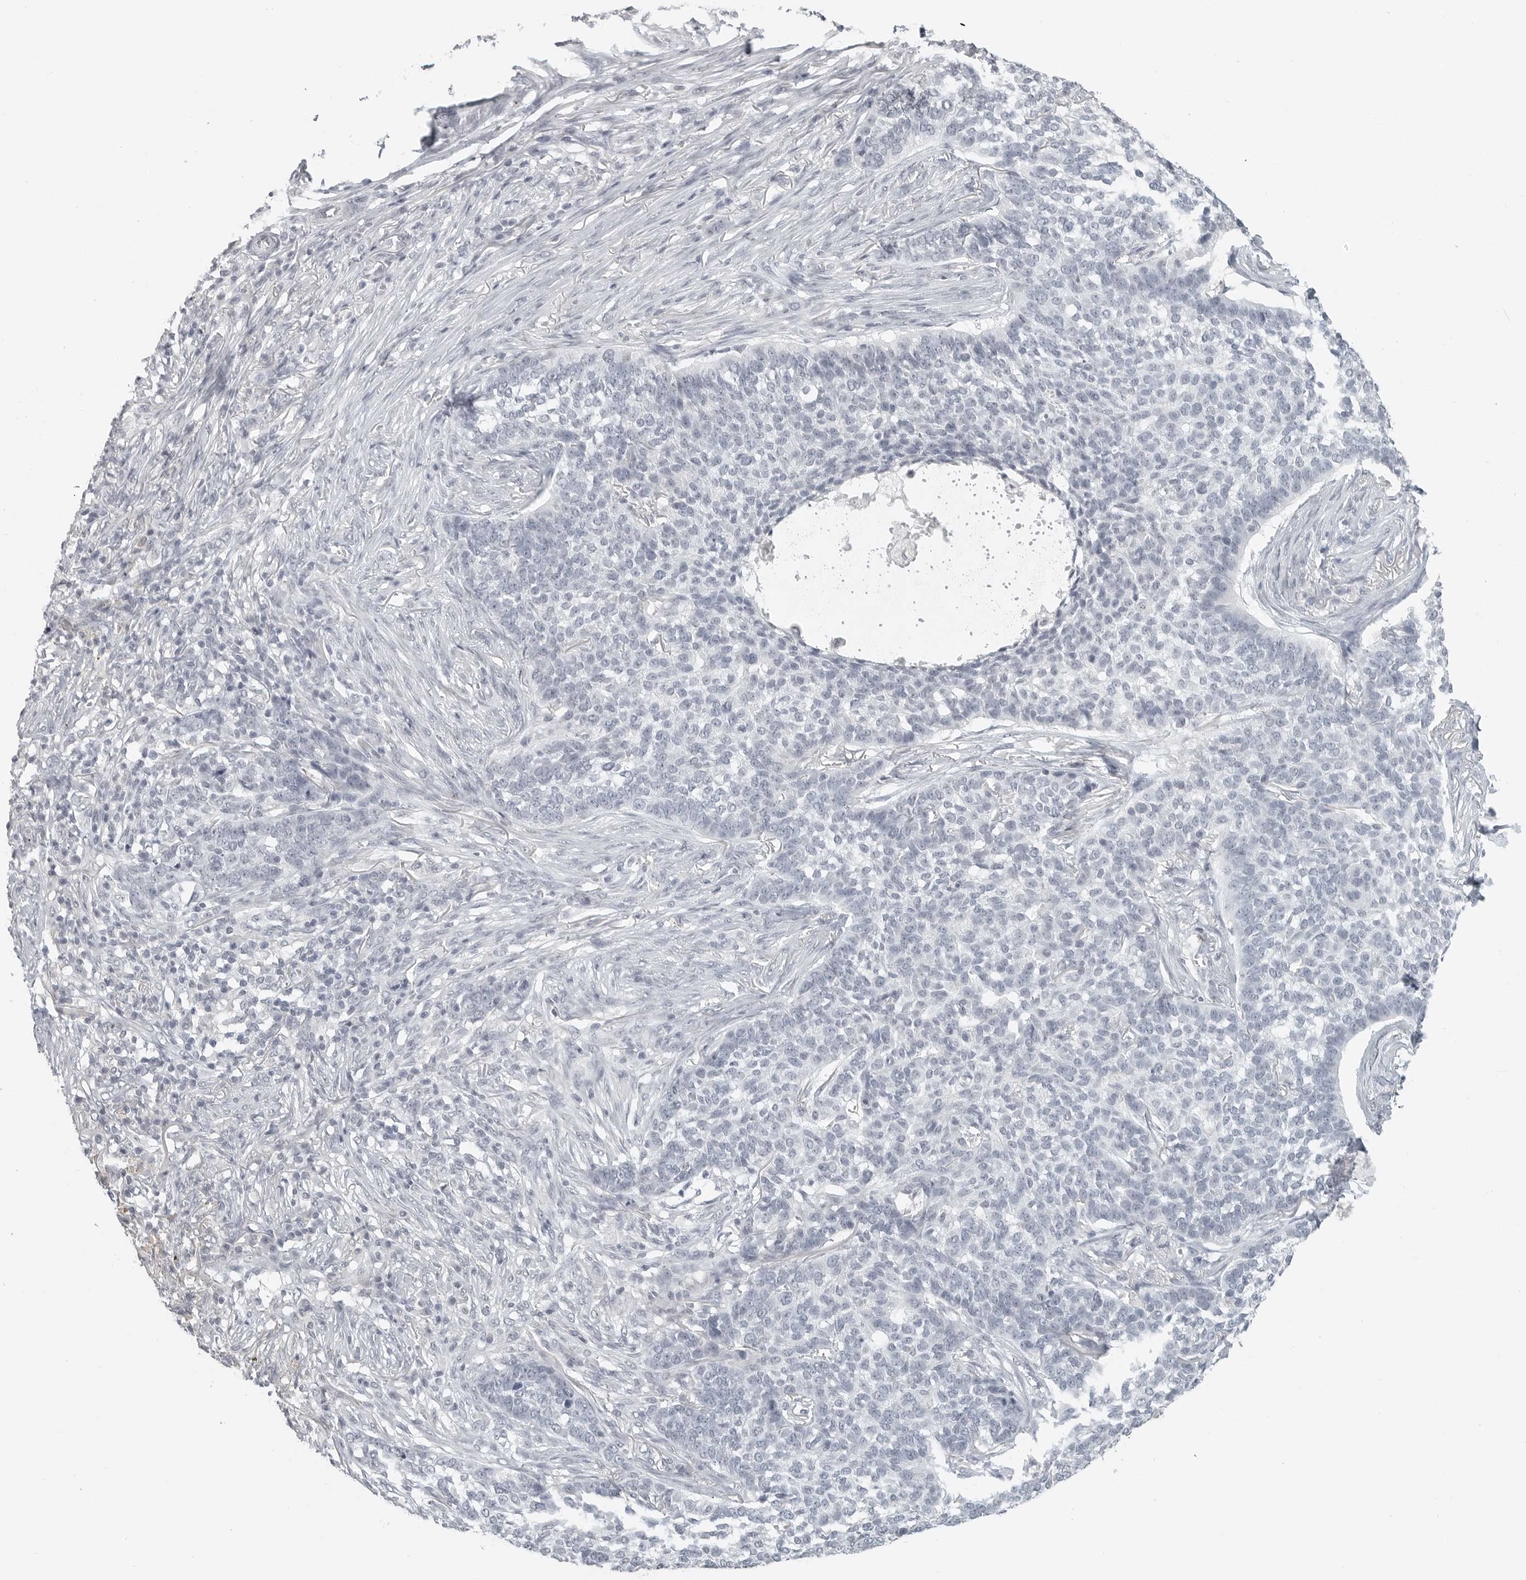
{"staining": {"intensity": "negative", "quantity": "none", "location": "none"}, "tissue": "skin cancer", "cell_type": "Tumor cells", "image_type": "cancer", "snomed": [{"axis": "morphology", "description": "Basal cell carcinoma"}, {"axis": "topography", "description": "Skin"}], "caption": "Immunohistochemical staining of skin cancer (basal cell carcinoma) demonstrates no significant positivity in tumor cells.", "gene": "BPIFA1", "patient": {"sex": "male", "age": 85}}